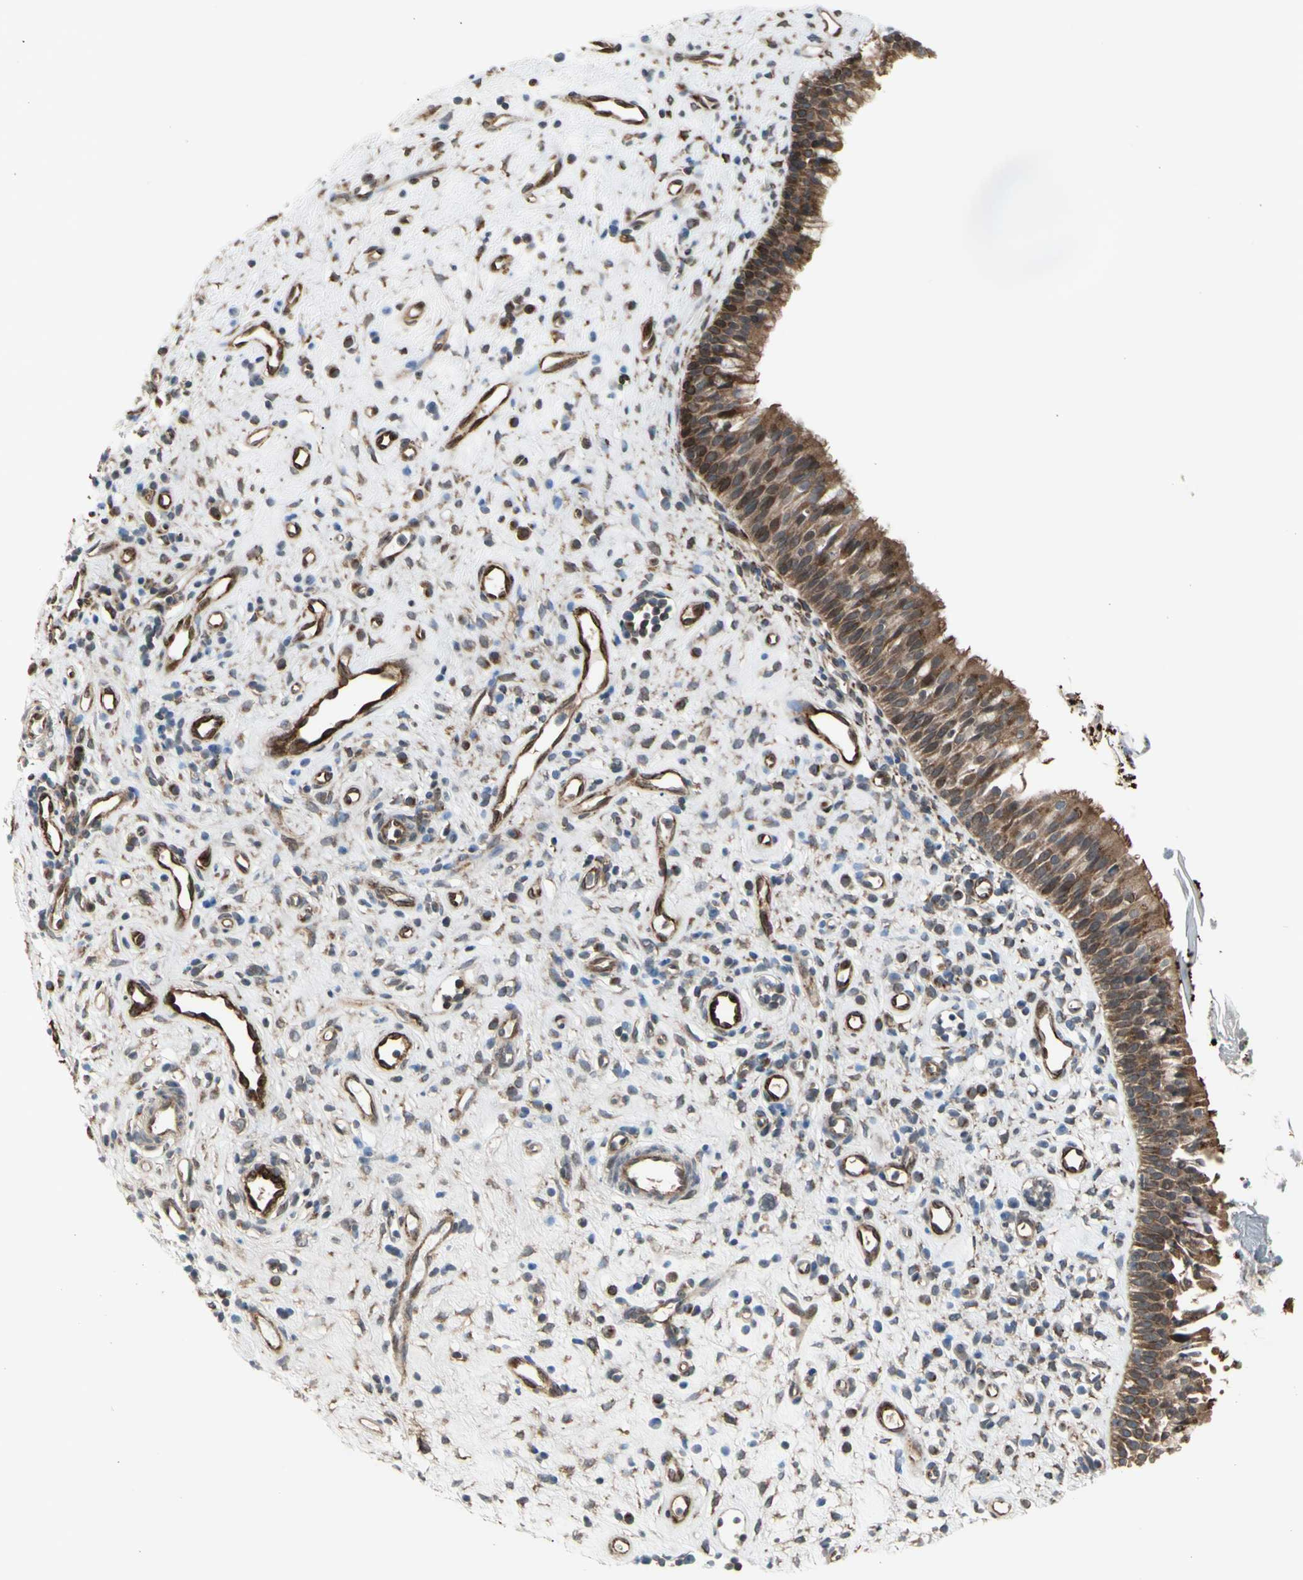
{"staining": {"intensity": "moderate", "quantity": ">75%", "location": "cytoplasmic/membranous"}, "tissue": "nasopharynx", "cell_type": "Respiratory epithelial cells", "image_type": "normal", "snomed": [{"axis": "morphology", "description": "Normal tissue, NOS"}, {"axis": "topography", "description": "Nasopharynx"}], "caption": "Nasopharynx stained with immunohistochemistry shows moderate cytoplasmic/membranous expression in about >75% of respiratory epithelial cells.", "gene": "SLC39A9", "patient": {"sex": "female", "age": 51}}